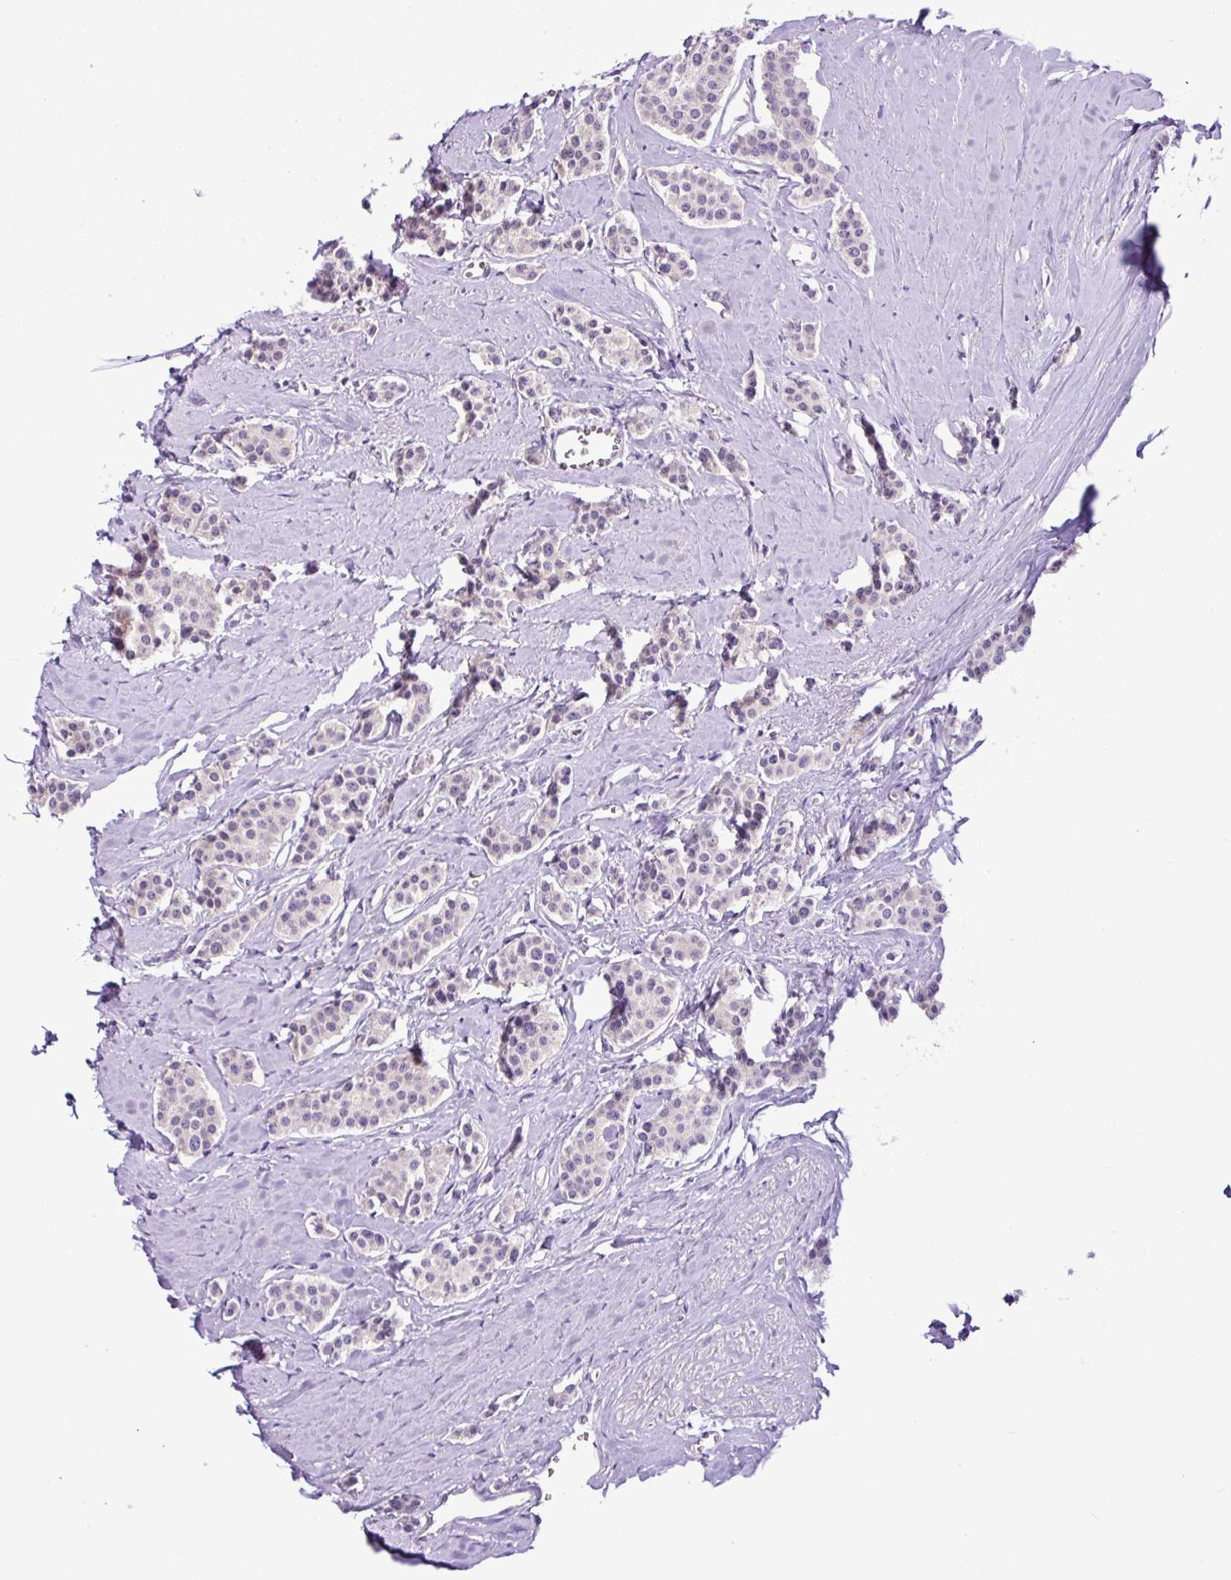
{"staining": {"intensity": "negative", "quantity": "none", "location": "none"}, "tissue": "carcinoid", "cell_type": "Tumor cells", "image_type": "cancer", "snomed": [{"axis": "morphology", "description": "Carcinoid, malignant, NOS"}, {"axis": "topography", "description": "Small intestine"}], "caption": "Protein analysis of malignant carcinoid demonstrates no significant positivity in tumor cells.", "gene": "TONSL", "patient": {"sex": "male", "age": 60}}